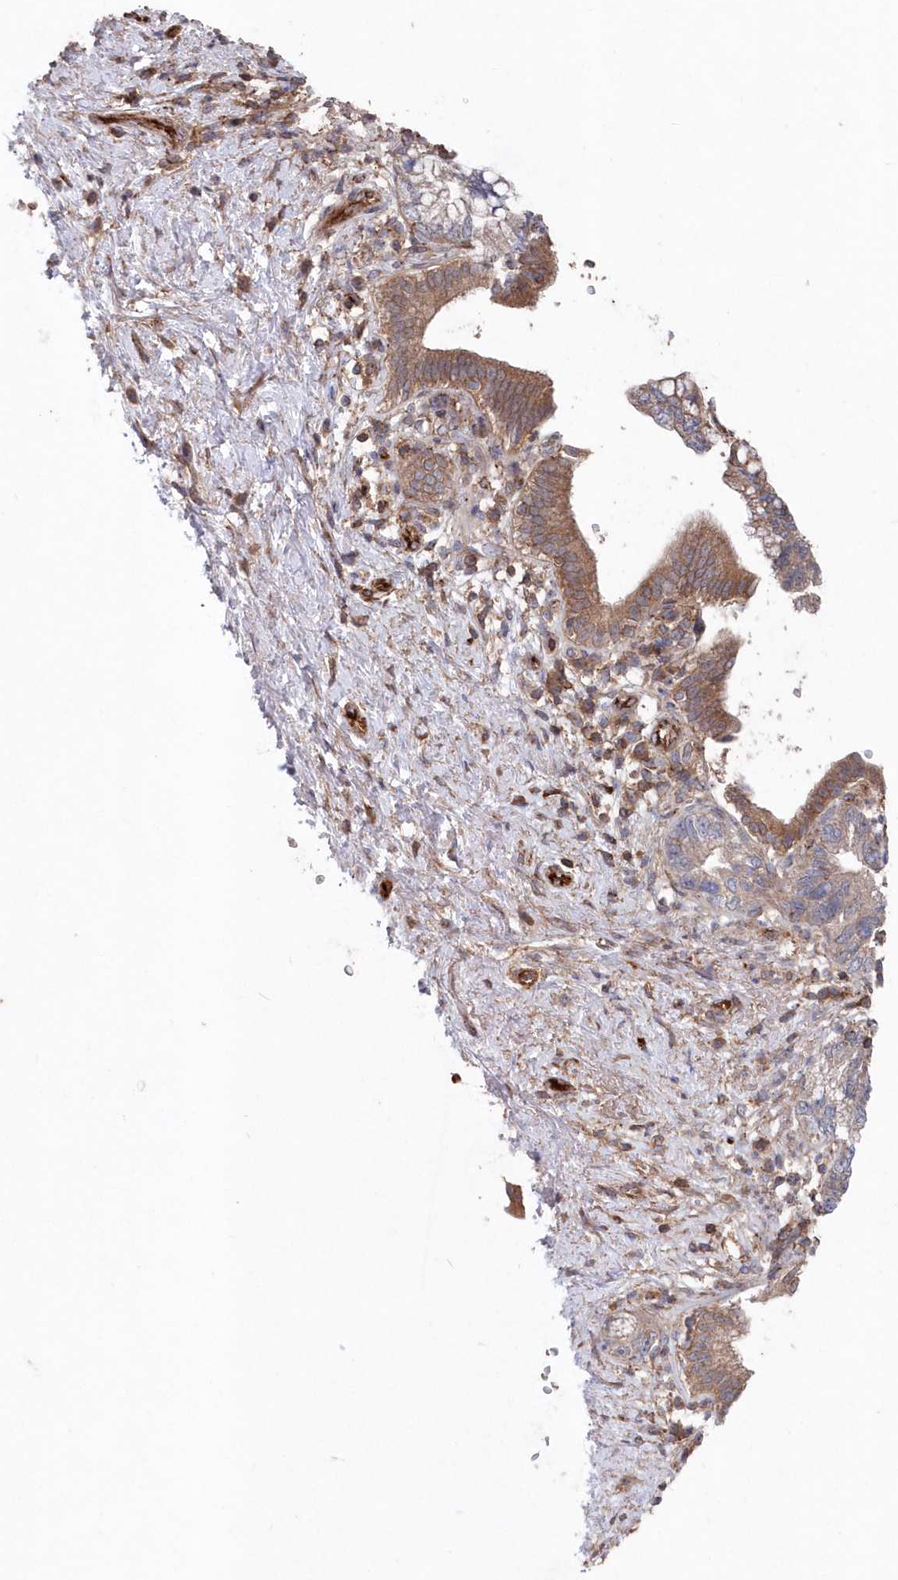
{"staining": {"intensity": "moderate", "quantity": "25%-75%", "location": "cytoplasmic/membranous"}, "tissue": "pancreatic cancer", "cell_type": "Tumor cells", "image_type": "cancer", "snomed": [{"axis": "morphology", "description": "Adenocarcinoma, NOS"}, {"axis": "topography", "description": "Pancreas"}], "caption": "Brown immunohistochemical staining in human adenocarcinoma (pancreatic) demonstrates moderate cytoplasmic/membranous positivity in about 25%-75% of tumor cells. (DAB (3,3'-diaminobenzidine) = brown stain, brightfield microscopy at high magnification).", "gene": "ABHD14B", "patient": {"sex": "female", "age": 73}}